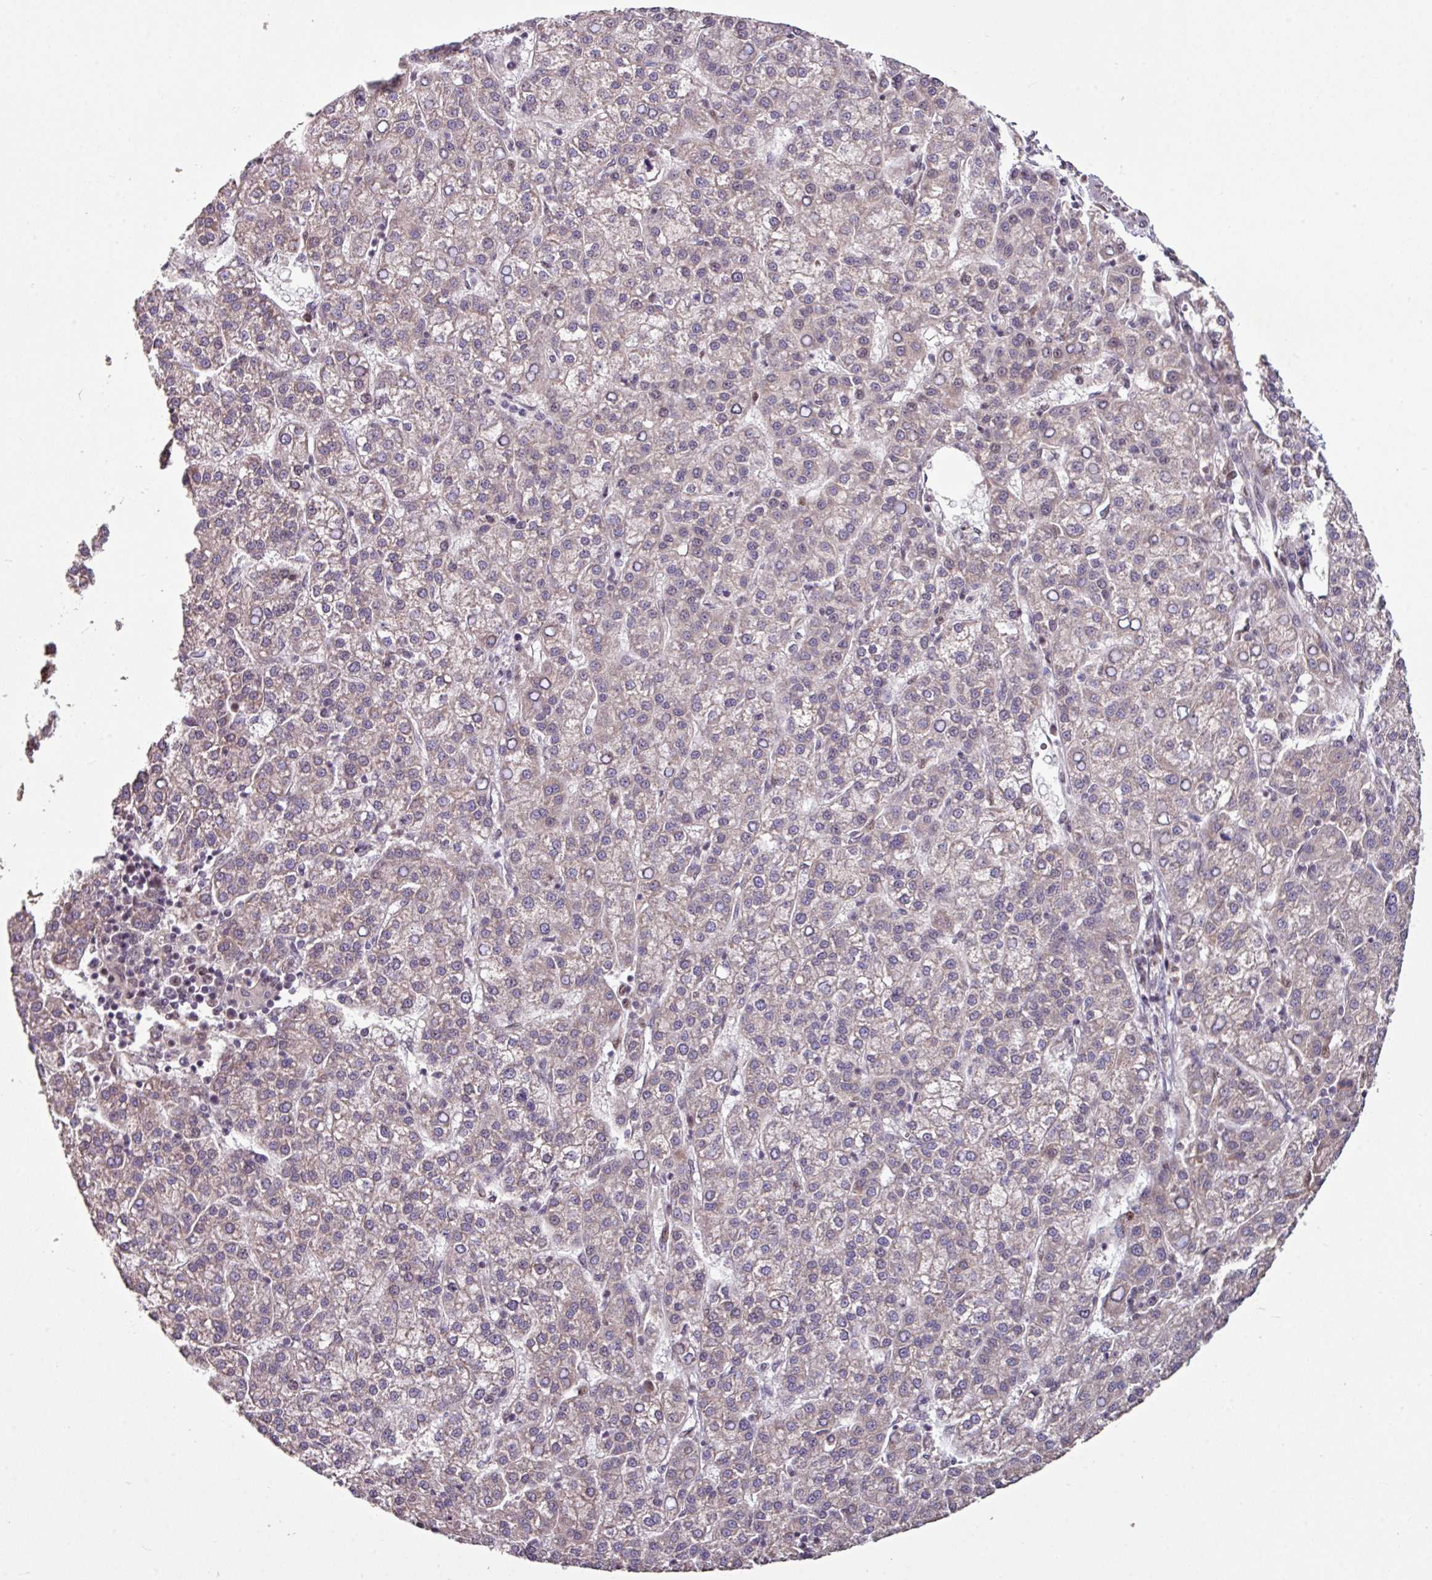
{"staining": {"intensity": "weak", "quantity": "<25%", "location": "cytoplasmic/membranous"}, "tissue": "liver cancer", "cell_type": "Tumor cells", "image_type": "cancer", "snomed": [{"axis": "morphology", "description": "Carcinoma, Hepatocellular, NOS"}, {"axis": "topography", "description": "Liver"}], "caption": "Image shows no significant protein expression in tumor cells of liver cancer (hepatocellular carcinoma).", "gene": "SKIC2", "patient": {"sex": "female", "age": 58}}